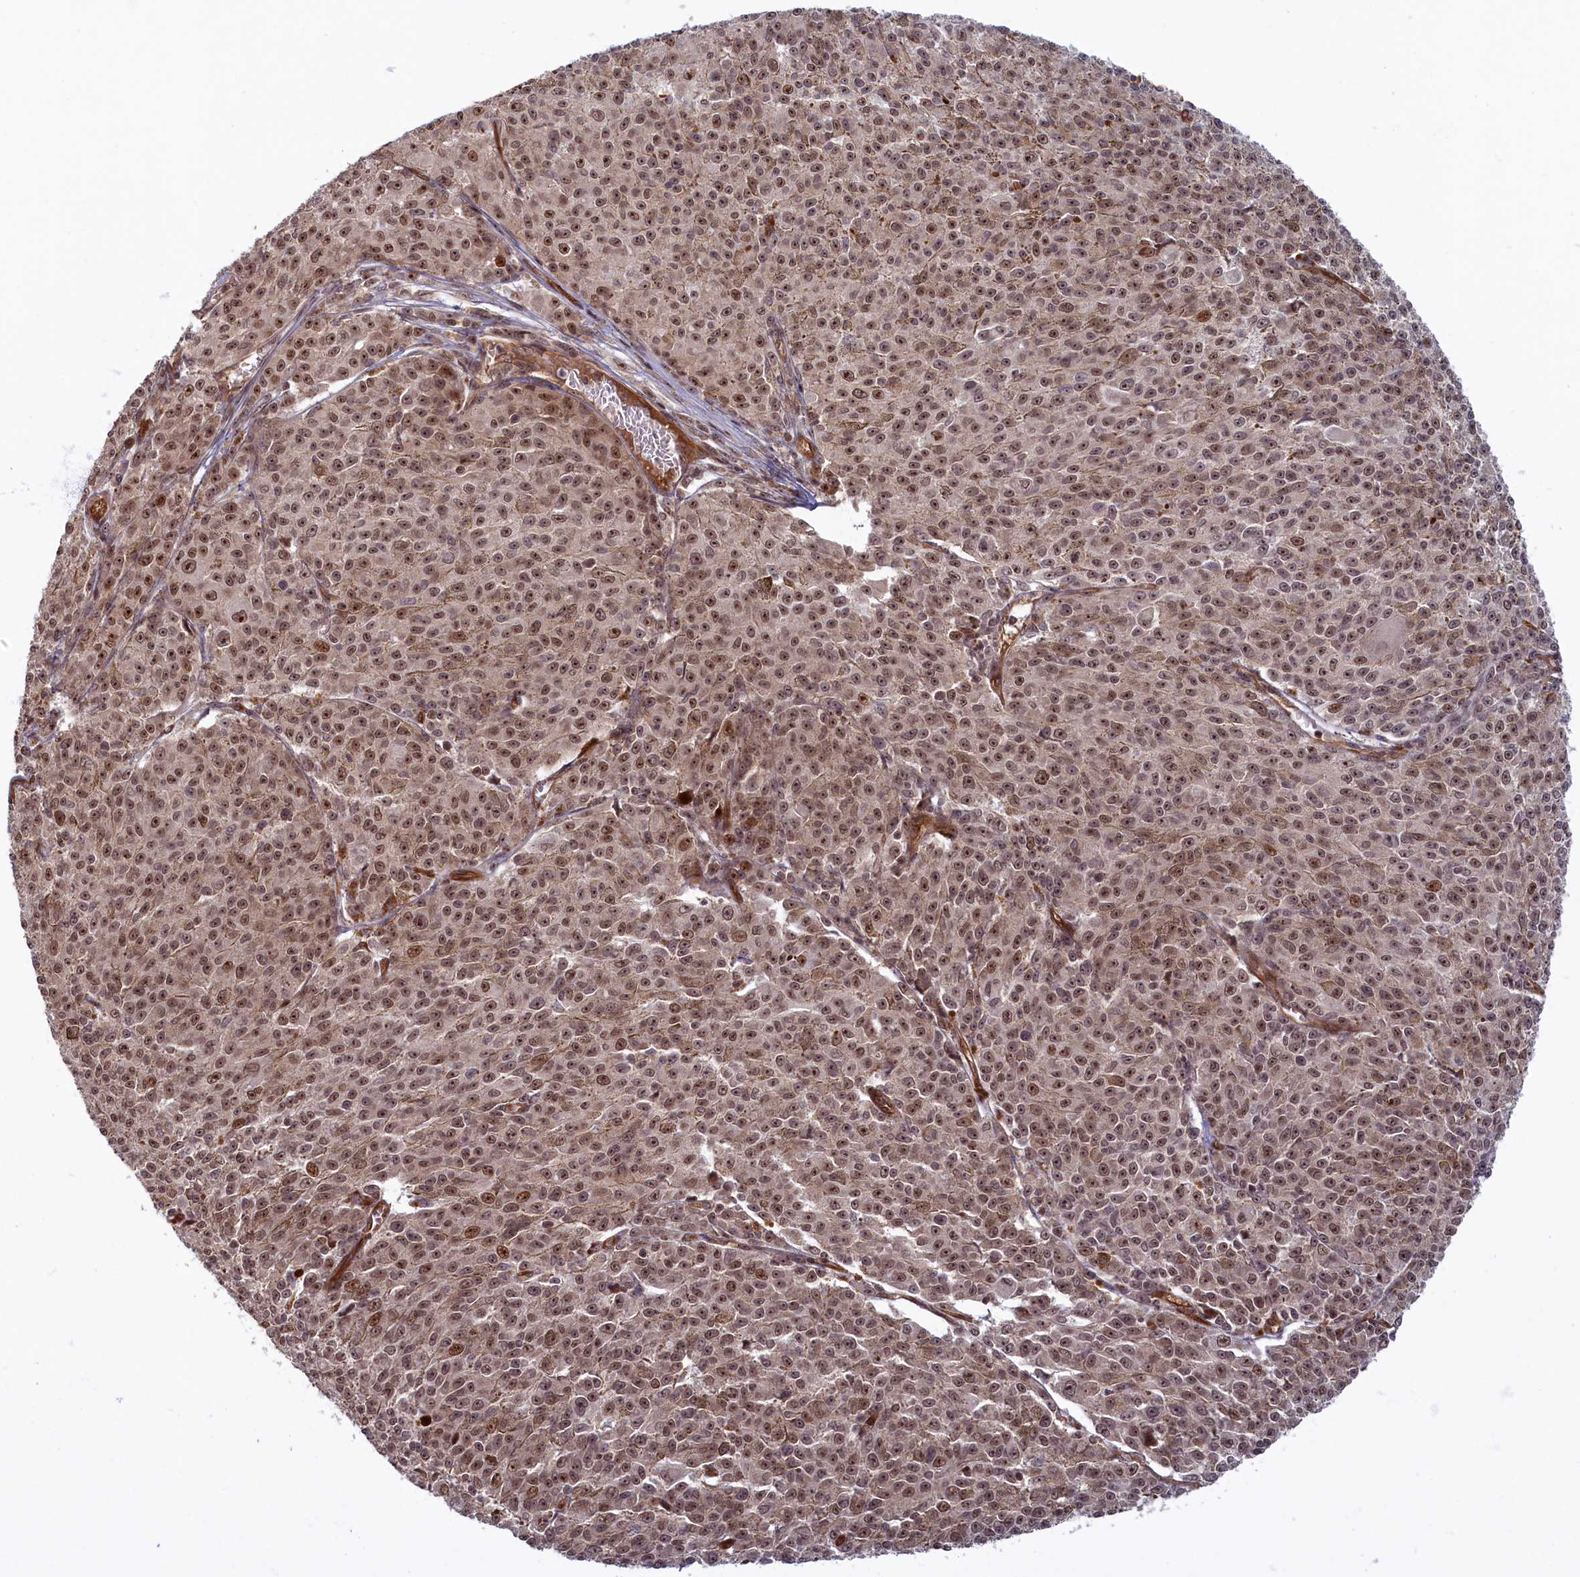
{"staining": {"intensity": "moderate", "quantity": ">75%", "location": "nuclear"}, "tissue": "melanoma", "cell_type": "Tumor cells", "image_type": "cancer", "snomed": [{"axis": "morphology", "description": "Malignant melanoma, NOS"}, {"axis": "topography", "description": "Skin"}], "caption": "The image shows immunohistochemical staining of melanoma. There is moderate nuclear expression is seen in about >75% of tumor cells.", "gene": "SNRK", "patient": {"sex": "female", "age": 52}}